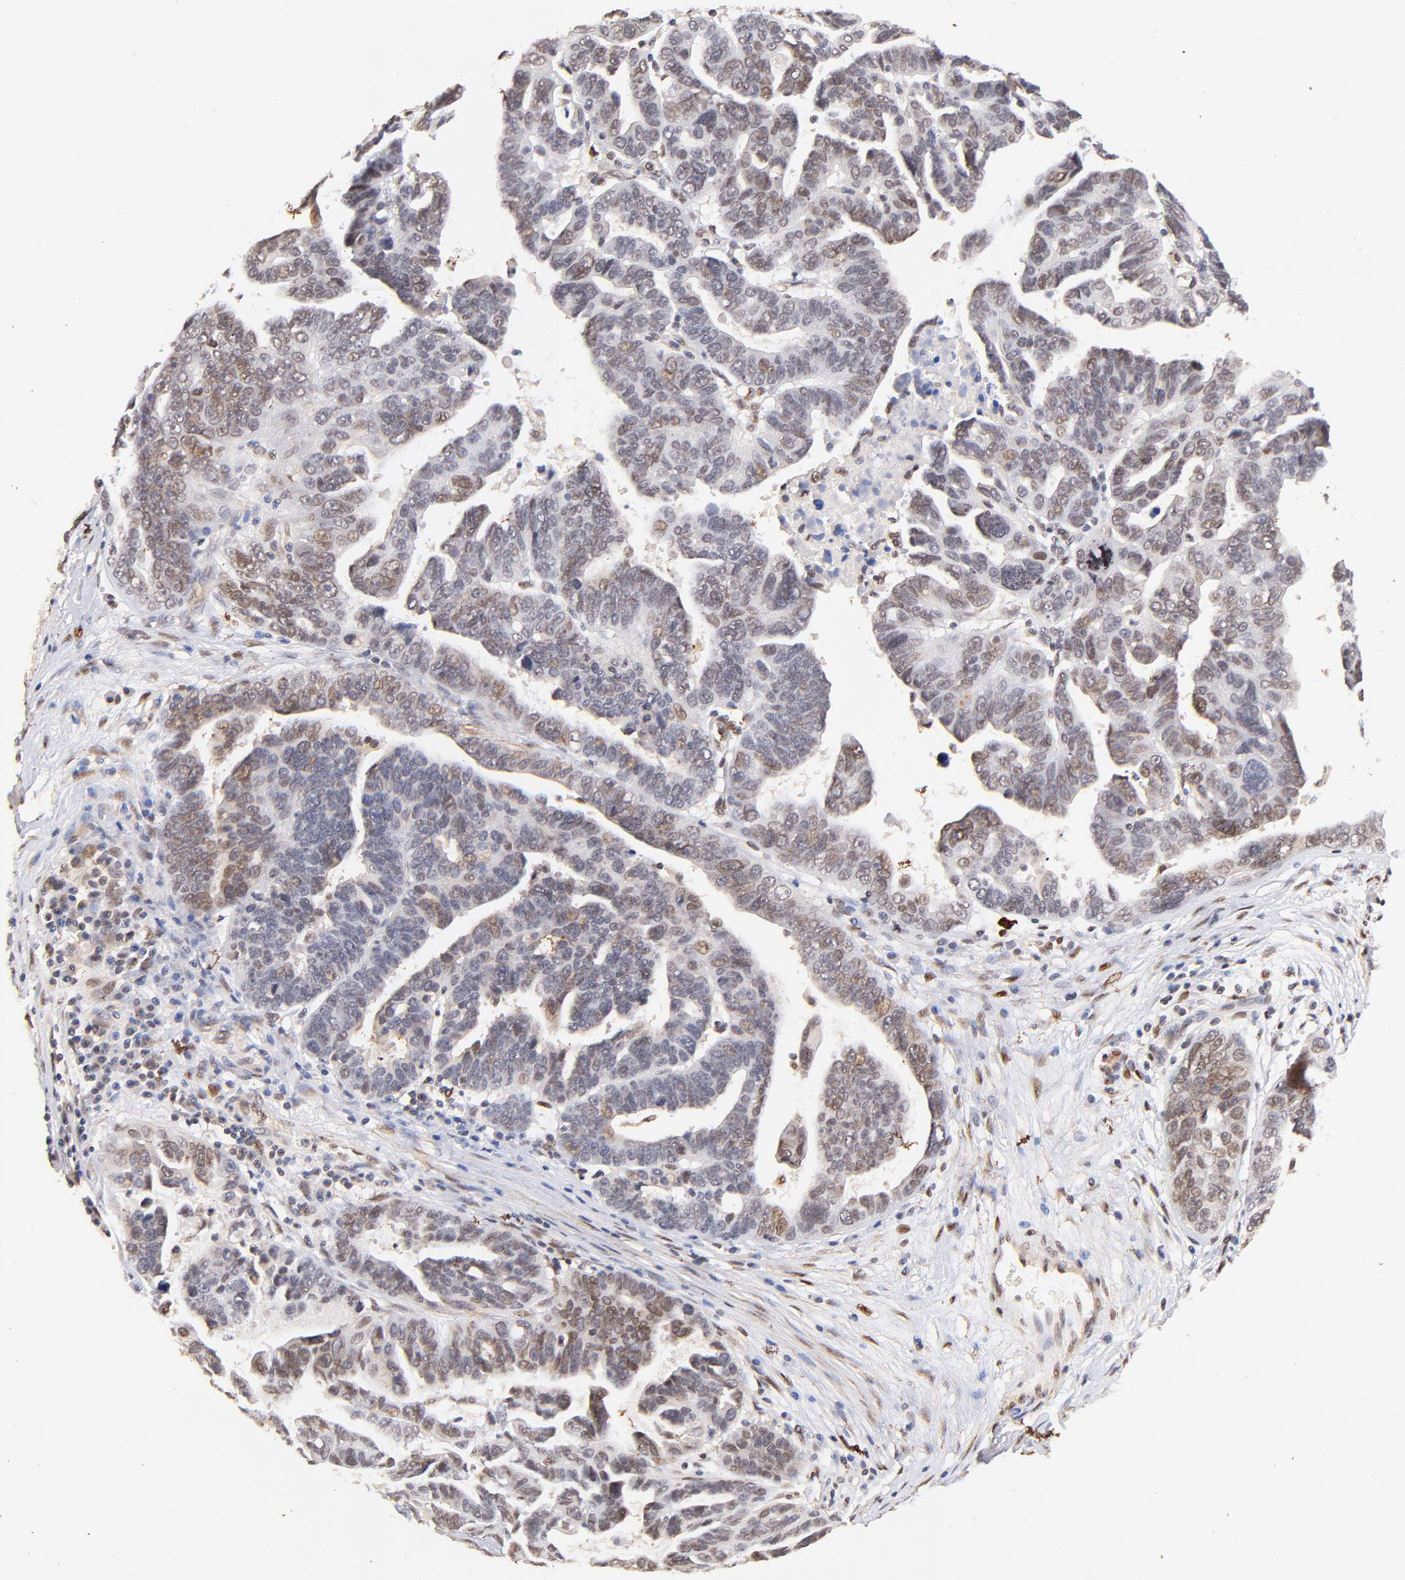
{"staining": {"intensity": "weak", "quantity": ">75%", "location": "cytoplasmic/membranous,nuclear"}, "tissue": "ovarian cancer", "cell_type": "Tumor cells", "image_type": "cancer", "snomed": [{"axis": "morphology", "description": "Carcinoma, endometroid"}, {"axis": "morphology", "description": "Cystadenocarcinoma, serous, NOS"}, {"axis": "topography", "description": "Ovary"}], "caption": "Weak cytoplasmic/membranous and nuclear expression for a protein is identified in about >75% of tumor cells of ovarian serous cystadenocarcinoma using immunohistochemistry.", "gene": "ZFP92", "patient": {"sex": "female", "age": 45}}